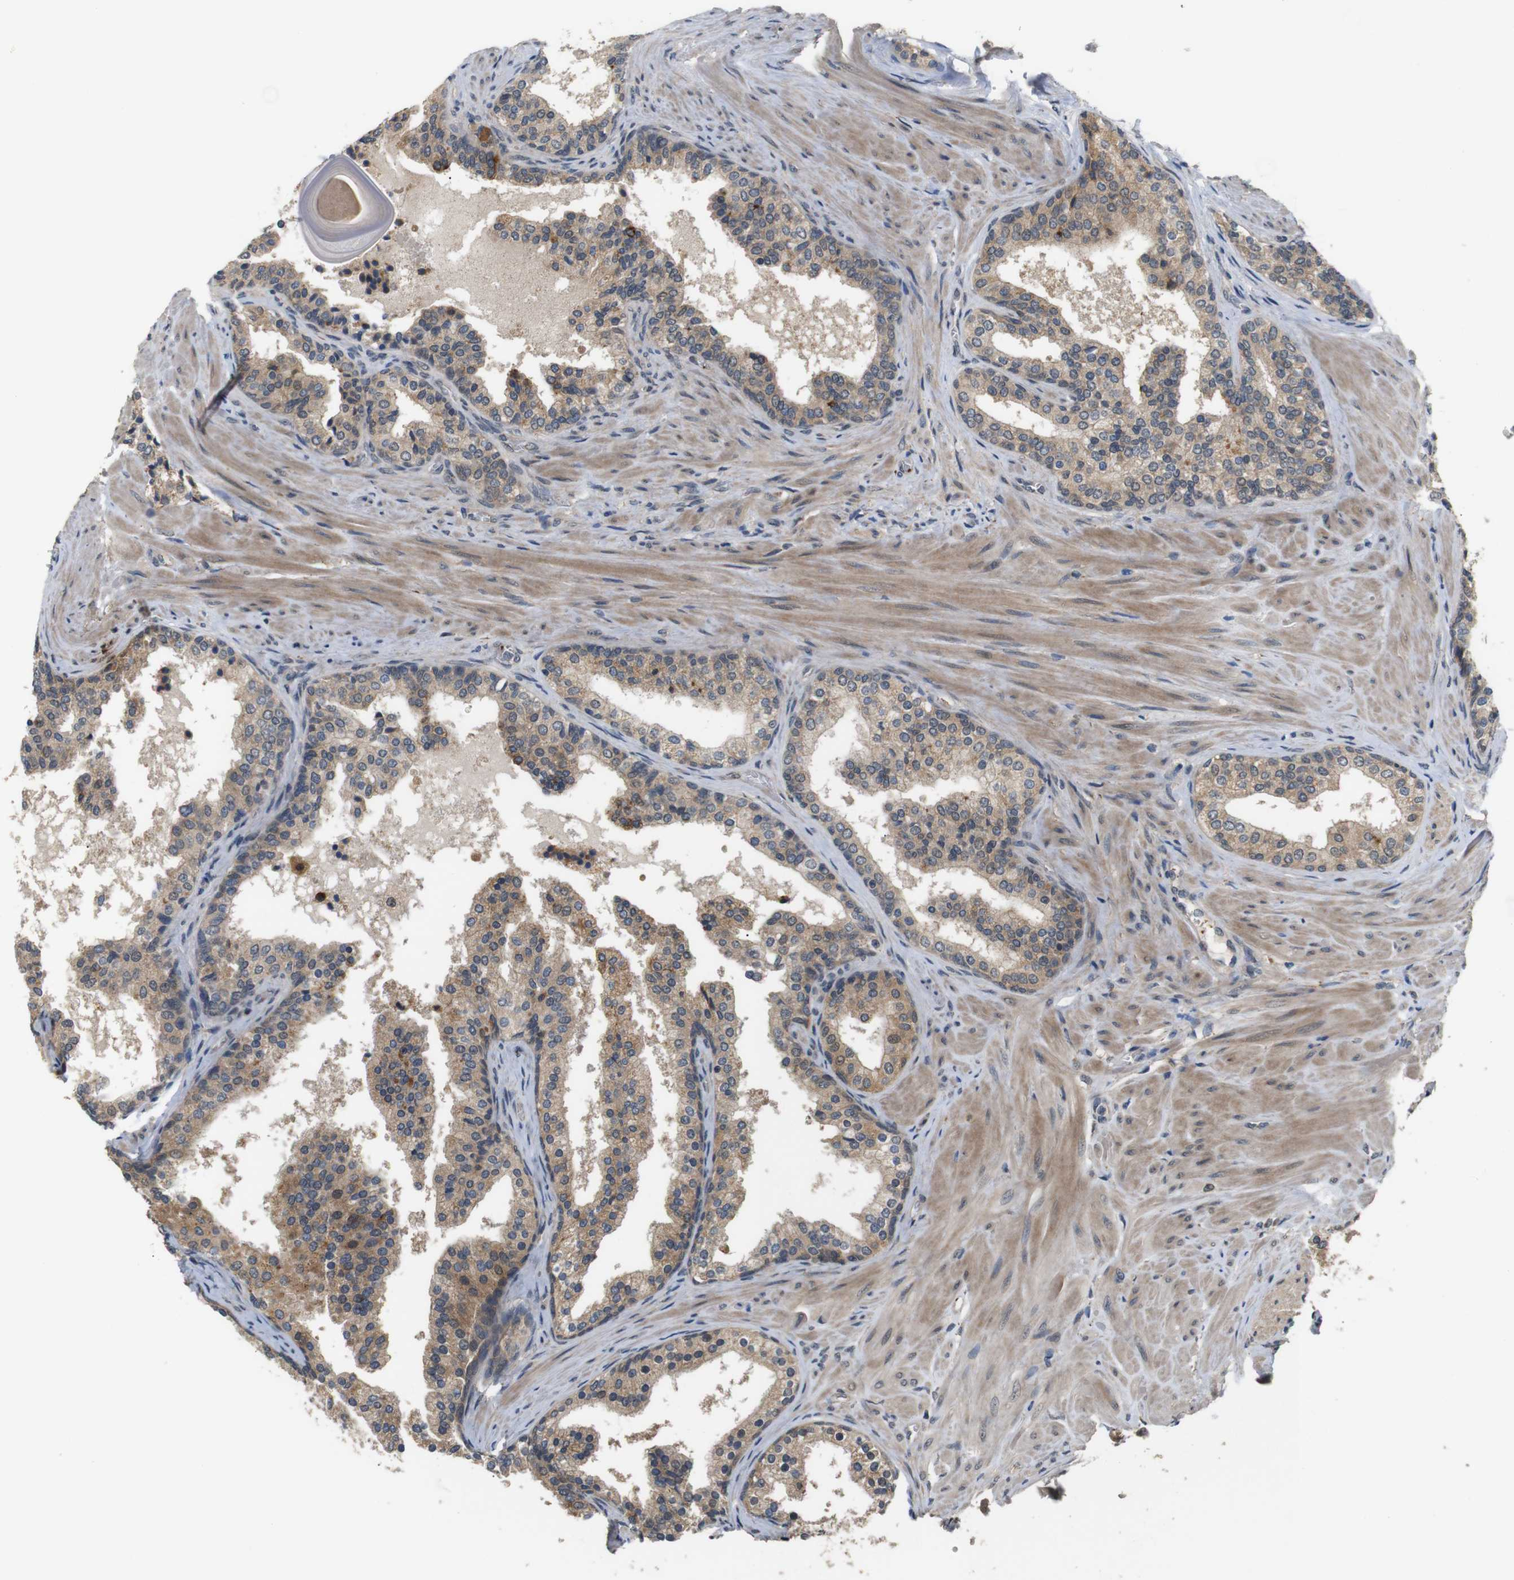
{"staining": {"intensity": "moderate", "quantity": ">75%", "location": "cytoplasmic/membranous"}, "tissue": "prostate cancer", "cell_type": "Tumor cells", "image_type": "cancer", "snomed": [{"axis": "morphology", "description": "Adenocarcinoma, Low grade"}, {"axis": "topography", "description": "Prostate"}], "caption": "Moderate cytoplasmic/membranous positivity is appreciated in about >75% of tumor cells in prostate low-grade adenocarcinoma.", "gene": "EPHB2", "patient": {"sex": "male", "age": 60}}